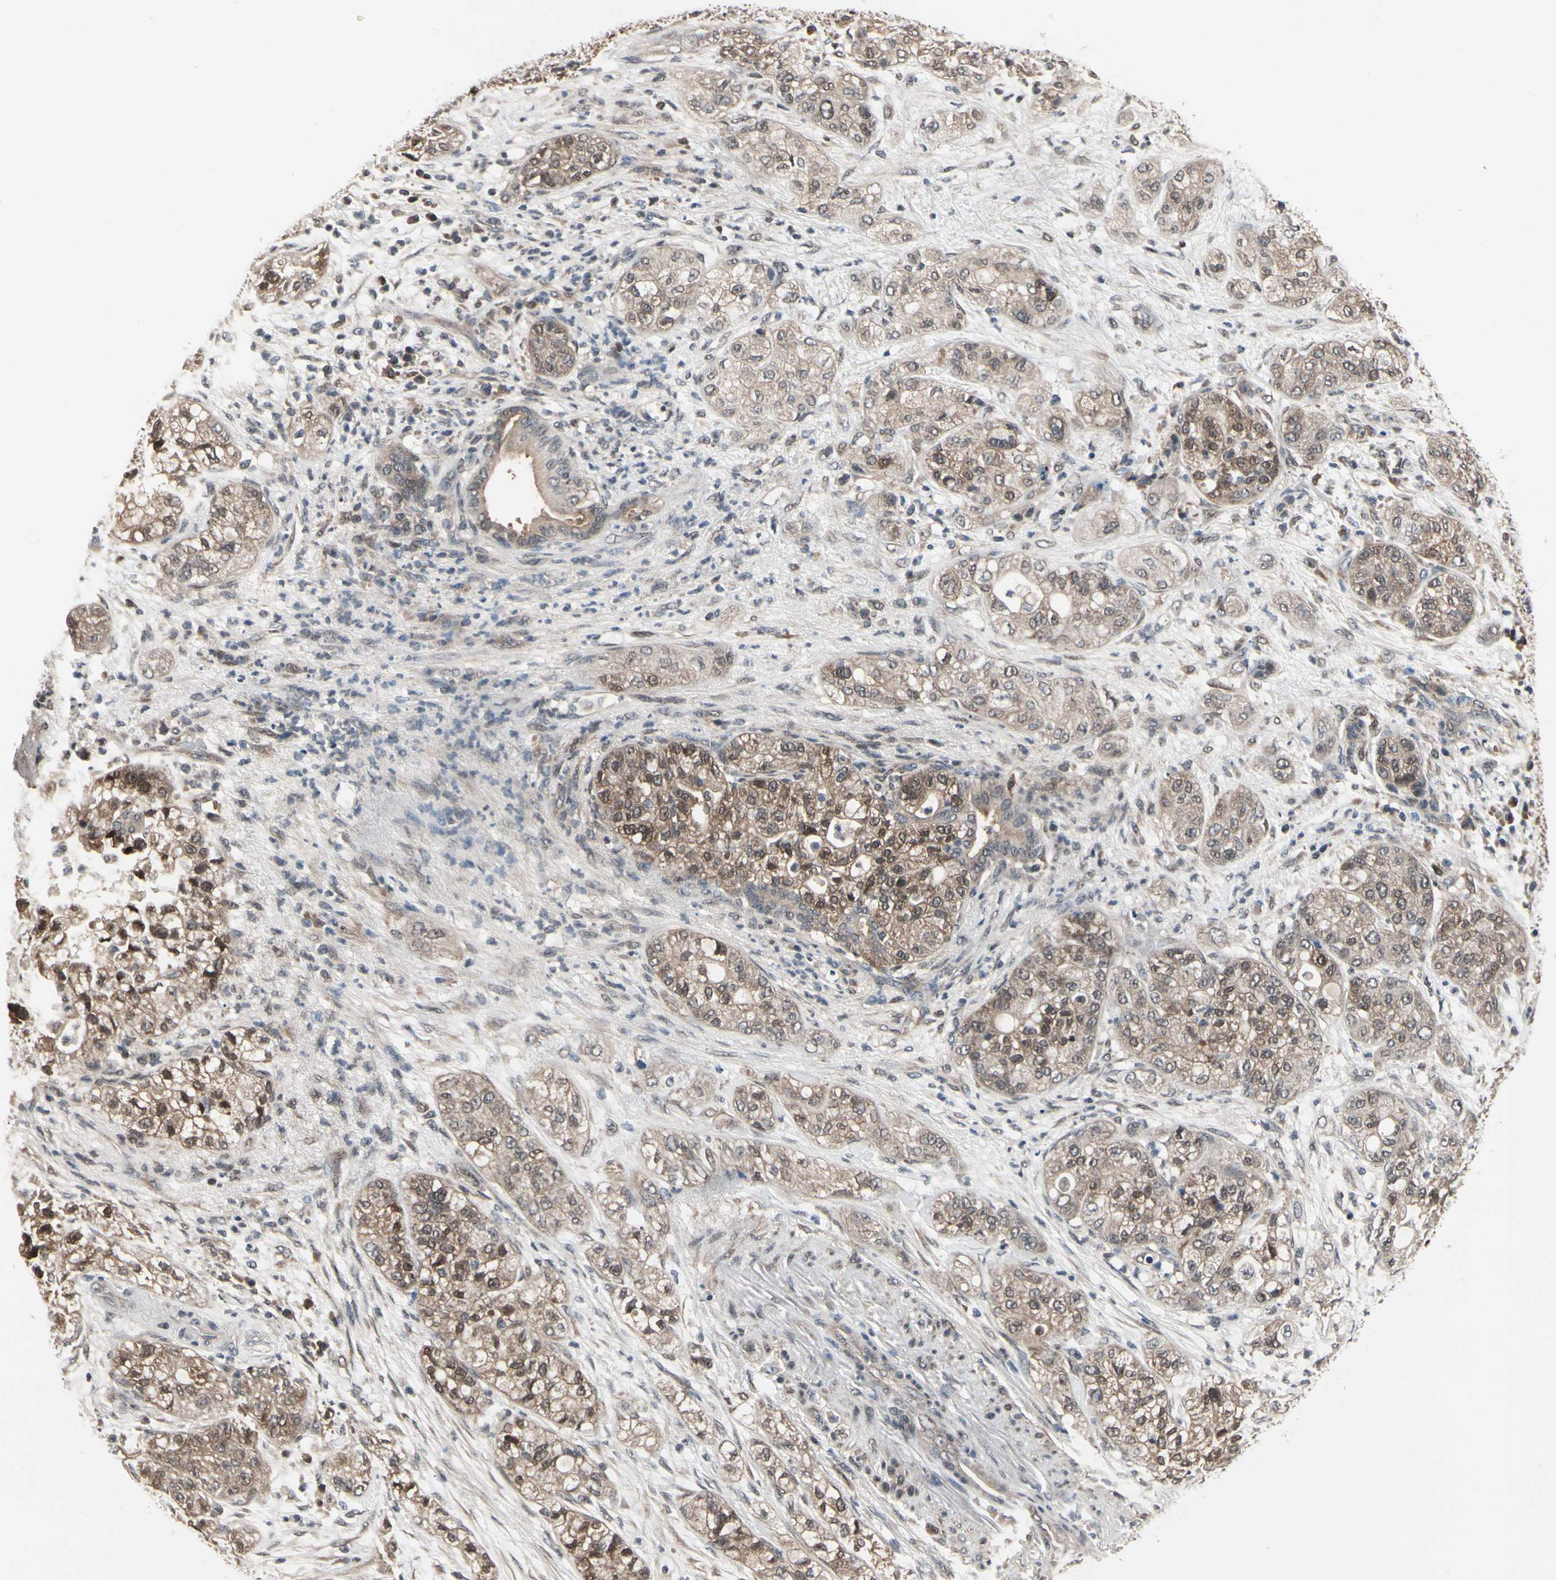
{"staining": {"intensity": "moderate", "quantity": ">75%", "location": "cytoplasmic/membranous,nuclear"}, "tissue": "pancreatic cancer", "cell_type": "Tumor cells", "image_type": "cancer", "snomed": [{"axis": "morphology", "description": "Adenocarcinoma, NOS"}, {"axis": "topography", "description": "Pancreas"}], "caption": "Adenocarcinoma (pancreatic) stained with DAB (3,3'-diaminobenzidine) immunohistochemistry displays medium levels of moderate cytoplasmic/membranous and nuclear staining in about >75% of tumor cells.", "gene": "PRDX6", "patient": {"sex": "female", "age": 78}}